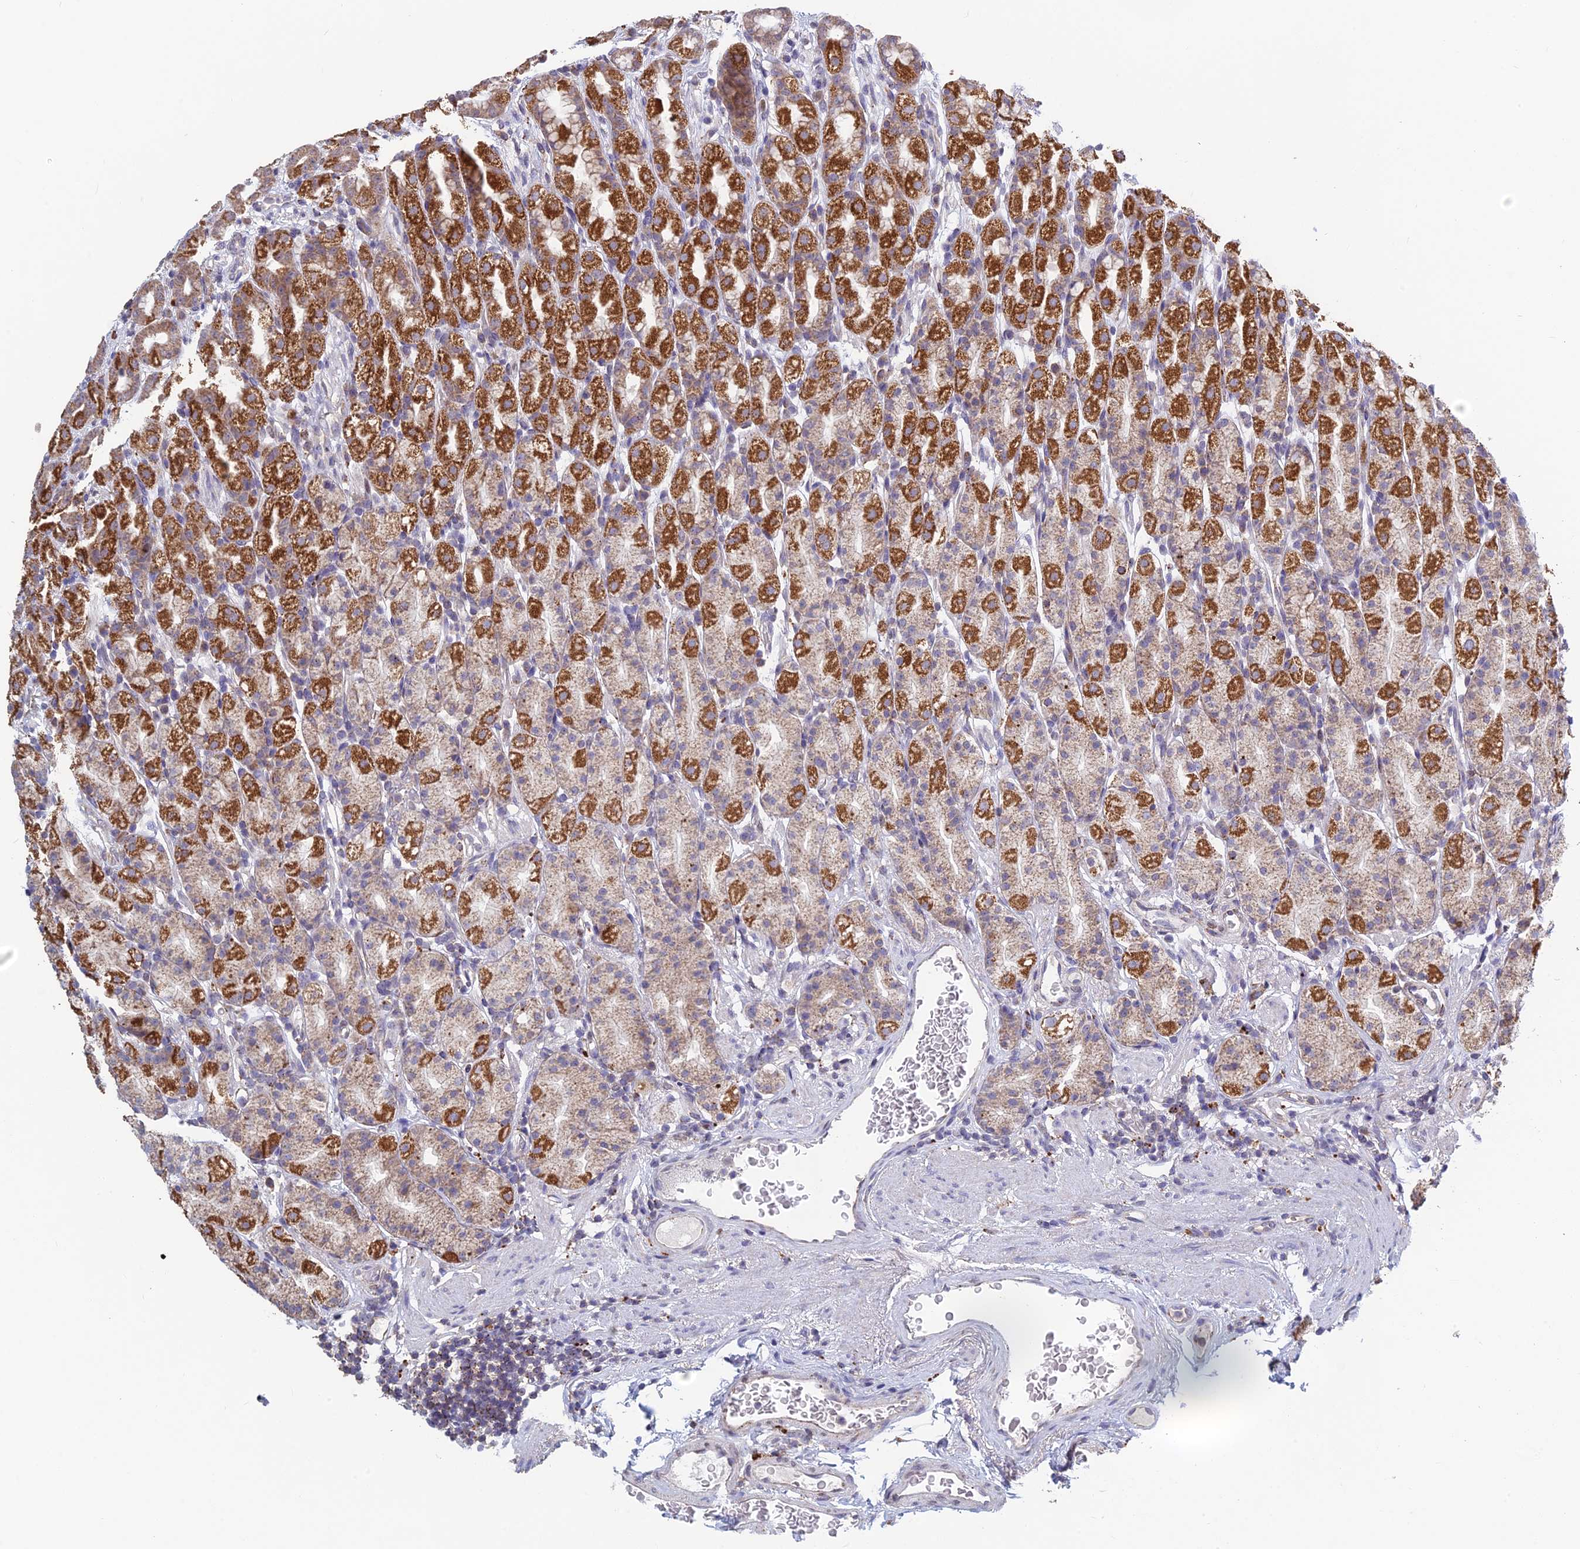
{"staining": {"intensity": "strong", "quantity": "25%-75%", "location": "cytoplasmic/membranous"}, "tissue": "stomach", "cell_type": "Glandular cells", "image_type": "normal", "snomed": [{"axis": "morphology", "description": "Normal tissue, NOS"}, {"axis": "topography", "description": "Stomach, upper"}, {"axis": "topography", "description": "Stomach, lower"}, {"axis": "topography", "description": "Small intestine"}], "caption": "IHC photomicrograph of normal stomach stained for a protein (brown), which demonstrates high levels of strong cytoplasmic/membranous staining in approximately 25%-75% of glandular cells.", "gene": "FOXS1", "patient": {"sex": "male", "age": 68}}